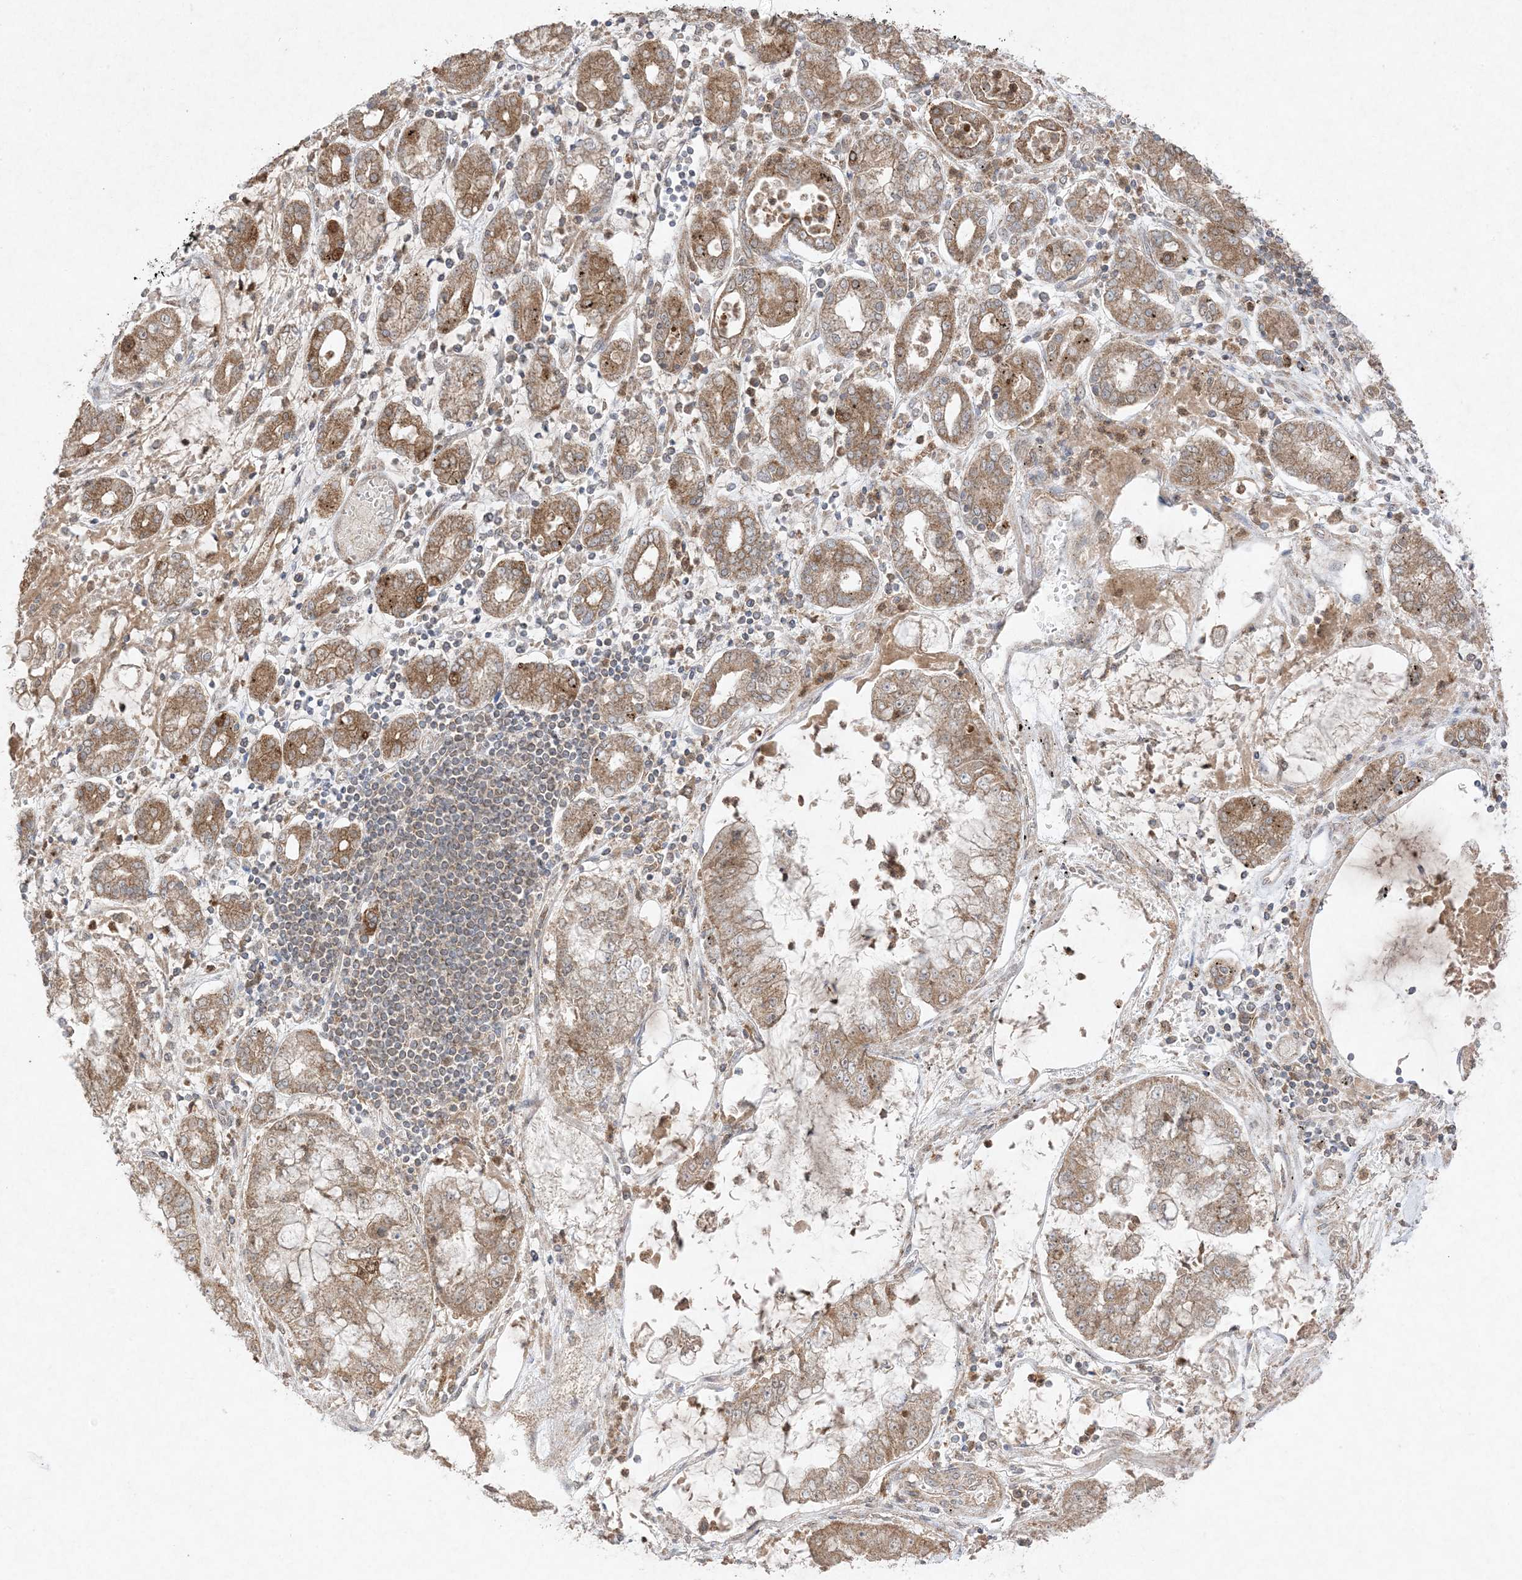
{"staining": {"intensity": "moderate", "quantity": ">75%", "location": "cytoplasmic/membranous"}, "tissue": "stomach cancer", "cell_type": "Tumor cells", "image_type": "cancer", "snomed": [{"axis": "morphology", "description": "Adenocarcinoma, NOS"}, {"axis": "topography", "description": "Stomach"}], "caption": "Immunohistochemical staining of stomach cancer (adenocarcinoma) shows medium levels of moderate cytoplasmic/membranous protein expression in approximately >75% of tumor cells. (Stains: DAB (3,3'-diaminobenzidine) in brown, nuclei in blue, Microscopy: brightfield microscopy at high magnification).", "gene": "UBE2C", "patient": {"sex": "male", "age": 76}}